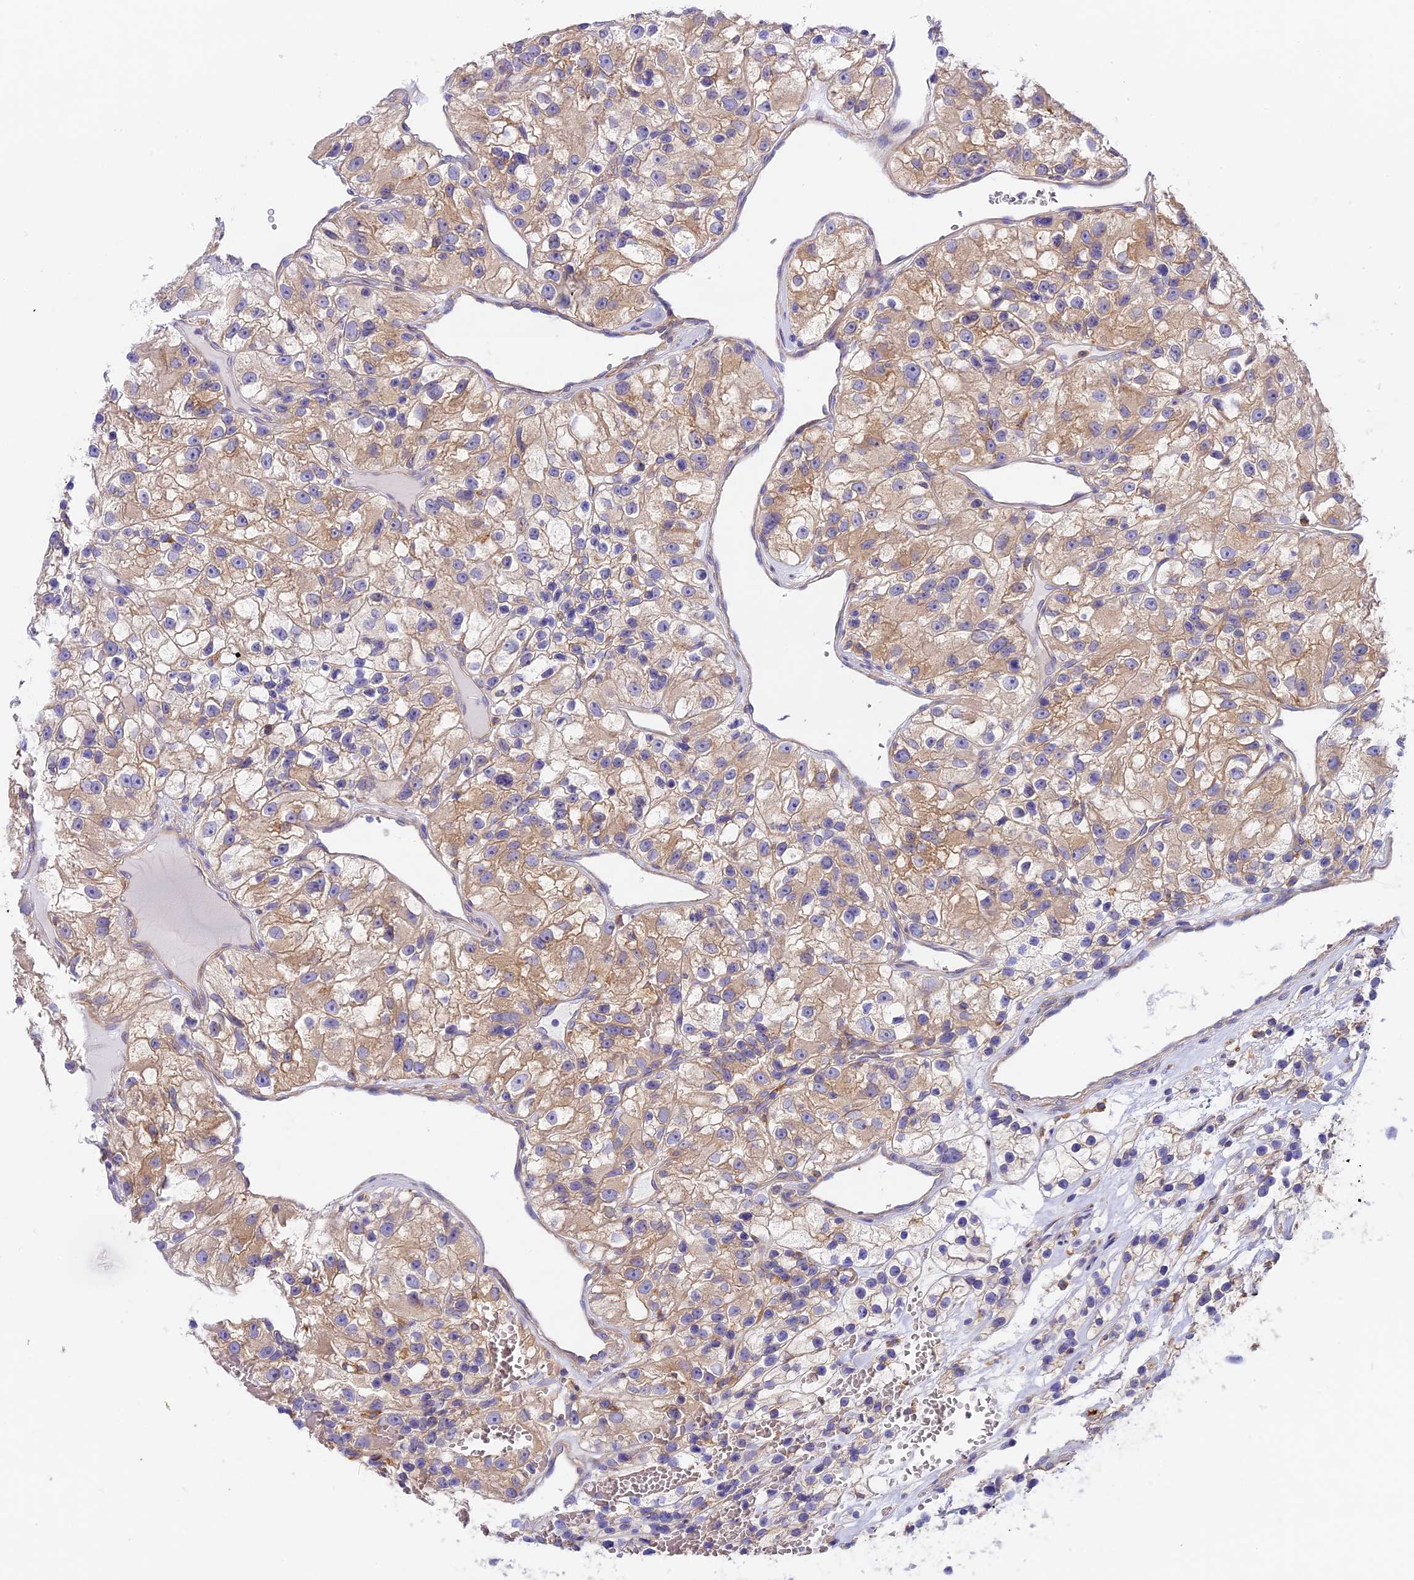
{"staining": {"intensity": "weak", "quantity": "25%-75%", "location": "cytoplasmic/membranous"}, "tissue": "renal cancer", "cell_type": "Tumor cells", "image_type": "cancer", "snomed": [{"axis": "morphology", "description": "Adenocarcinoma, NOS"}, {"axis": "topography", "description": "Kidney"}], "caption": "Adenocarcinoma (renal) was stained to show a protein in brown. There is low levels of weak cytoplasmic/membranous expression in approximately 25%-75% of tumor cells.", "gene": "HOMER3", "patient": {"sex": "female", "age": 57}}